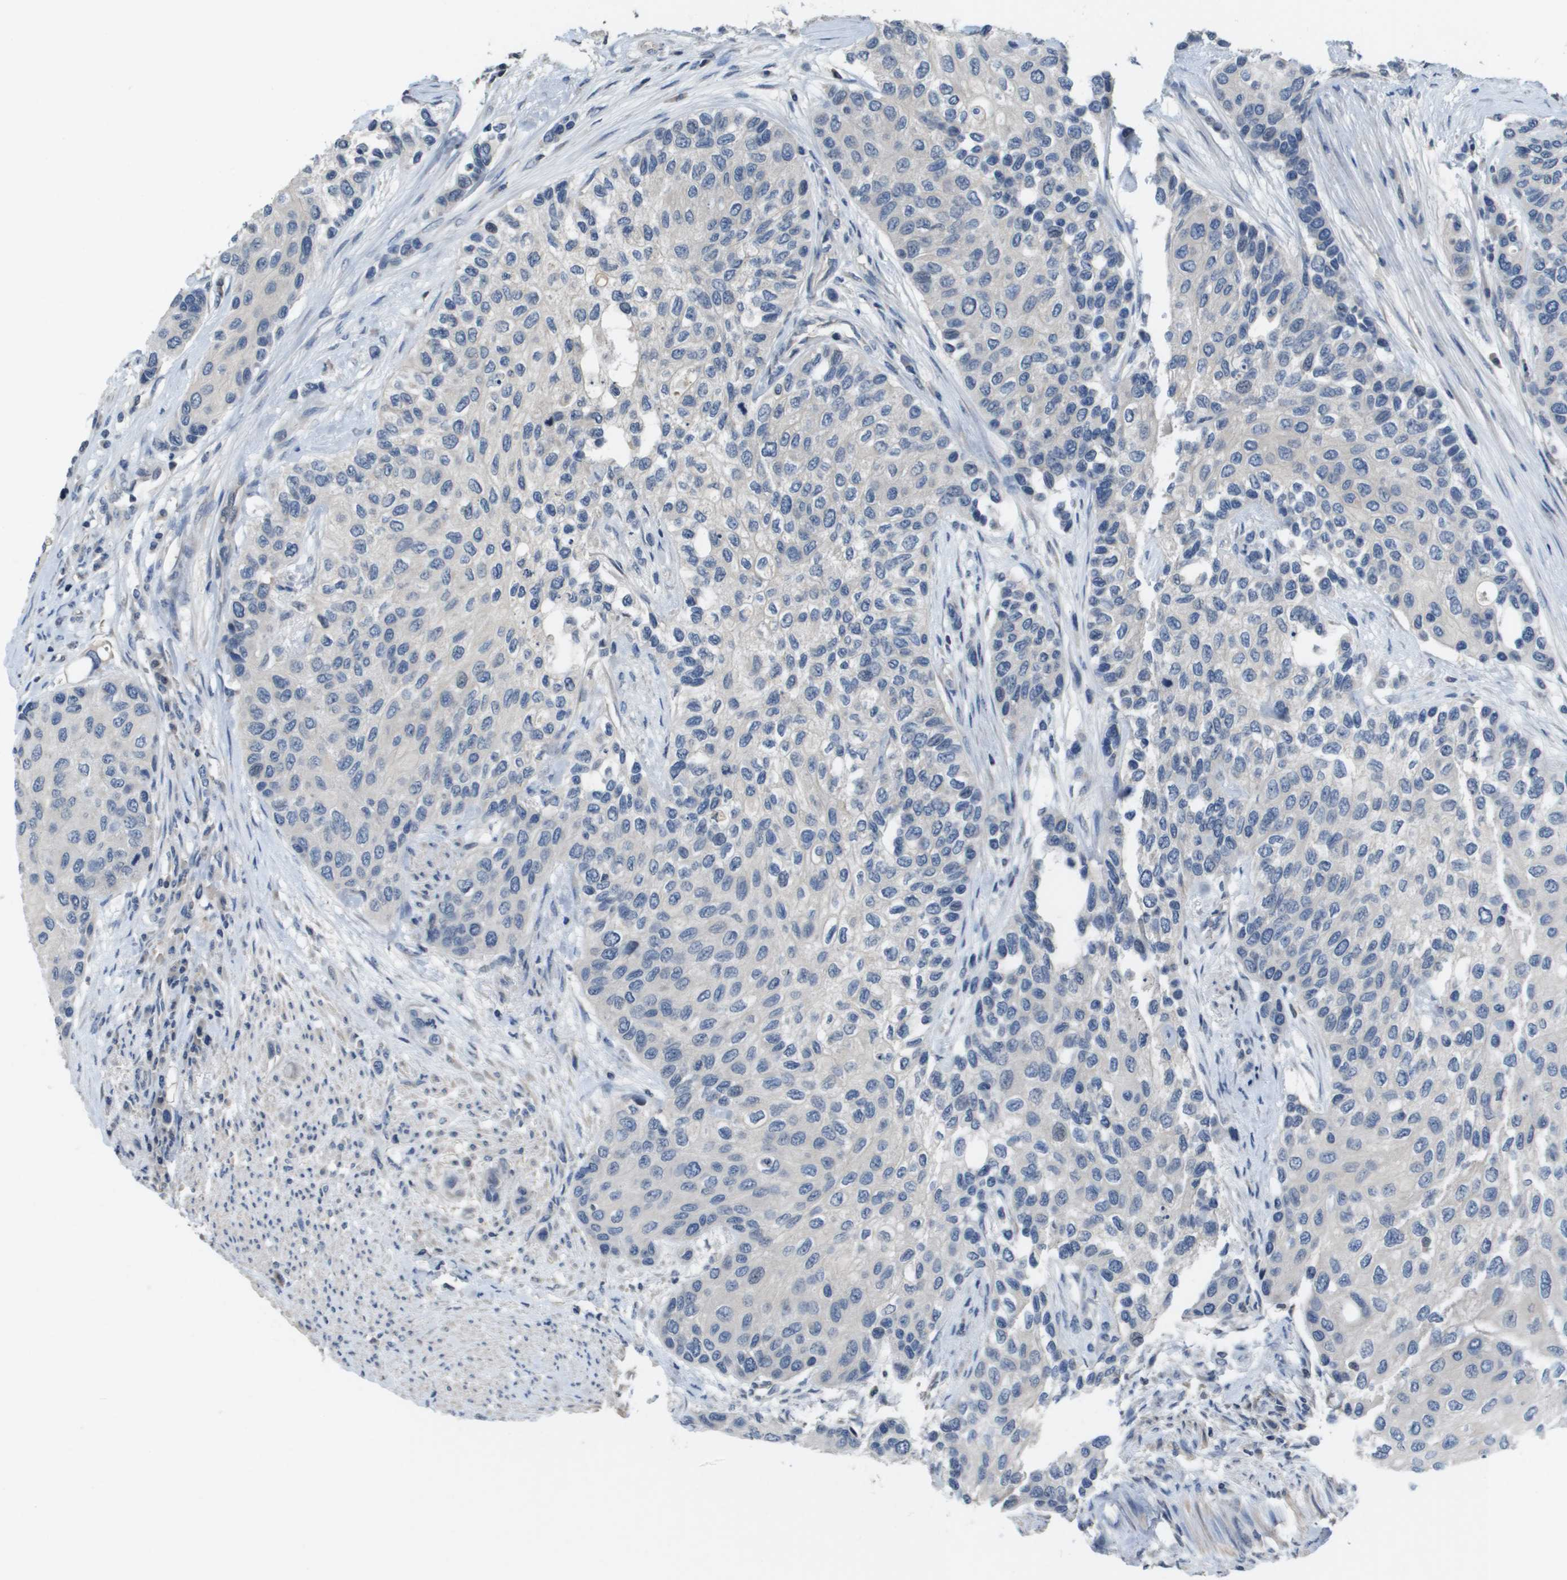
{"staining": {"intensity": "negative", "quantity": "none", "location": "none"}, "tissue": "urothelial cancer", "cell_type": "Tumor cells", "image_type": "cancer", "snomed": [{"axis": "morphology", "description": "Urothelial carcinoma, High grade"}, {"axis": "topography", "description": "Urinary bladder"}], "caption": "The micrograph reveals no staining of tumor cells in high-grade urothelial carcinoma.", "gene": "CAPN11", "patient": {"sex": "female", "age": 56}}